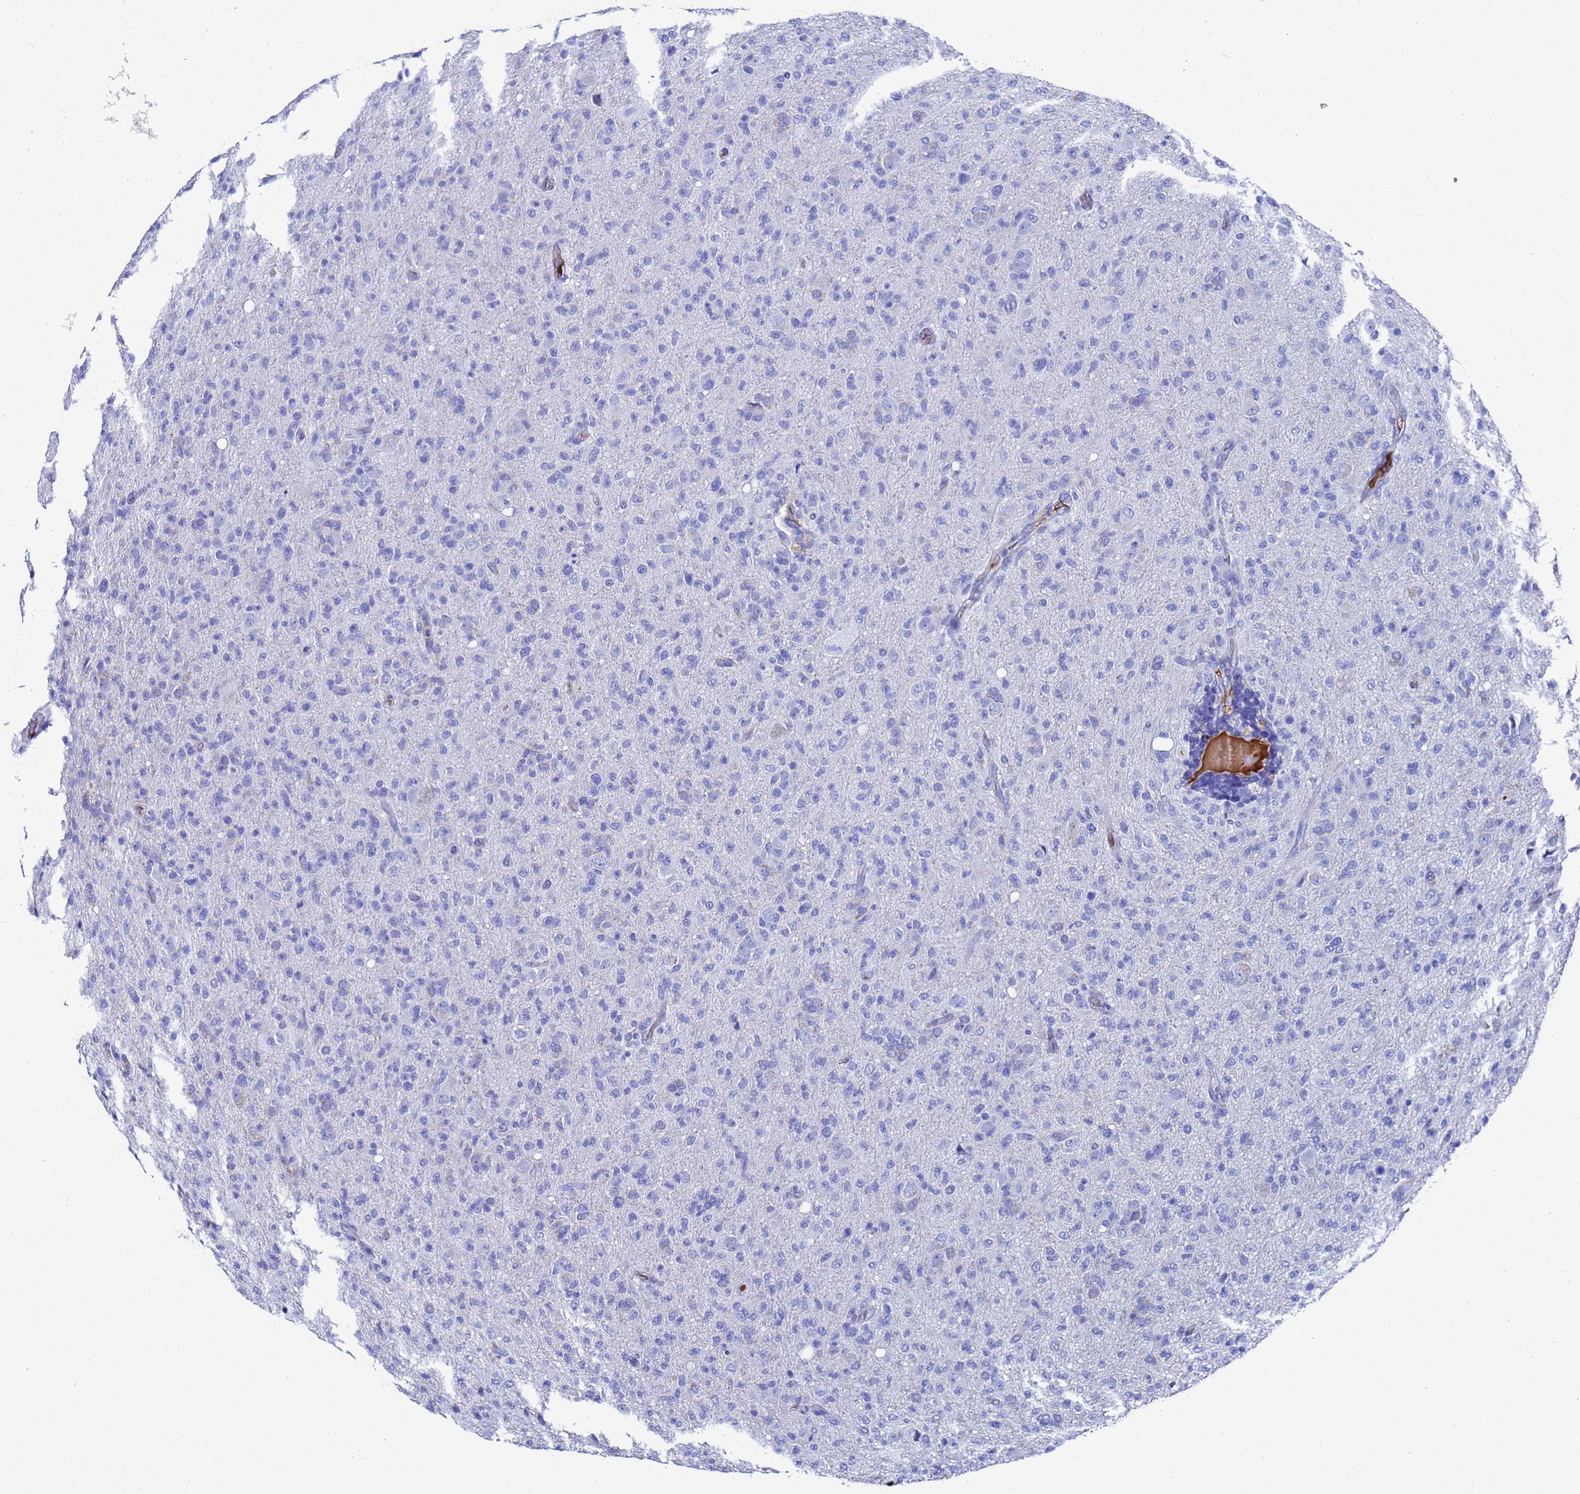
{"staining": {"intensity": "negative", "quantity": "none", "location": "none"}, "tissue": "glioma", "cell_type": "Tumor cells", "image_type": "cancer", "snomed": [{"axis": "morphology", "description": "Glioma, malignant, High grade"}, {"axis": "topography", "description": "Brain"}], "caption": "Human malignant glioma (high-grade) stained for a protein using immunohistochemistry exhibits no staining in tumor cells.", "gene": "ADIPOQ", "patient": {"sex": "female", "age": 57}}